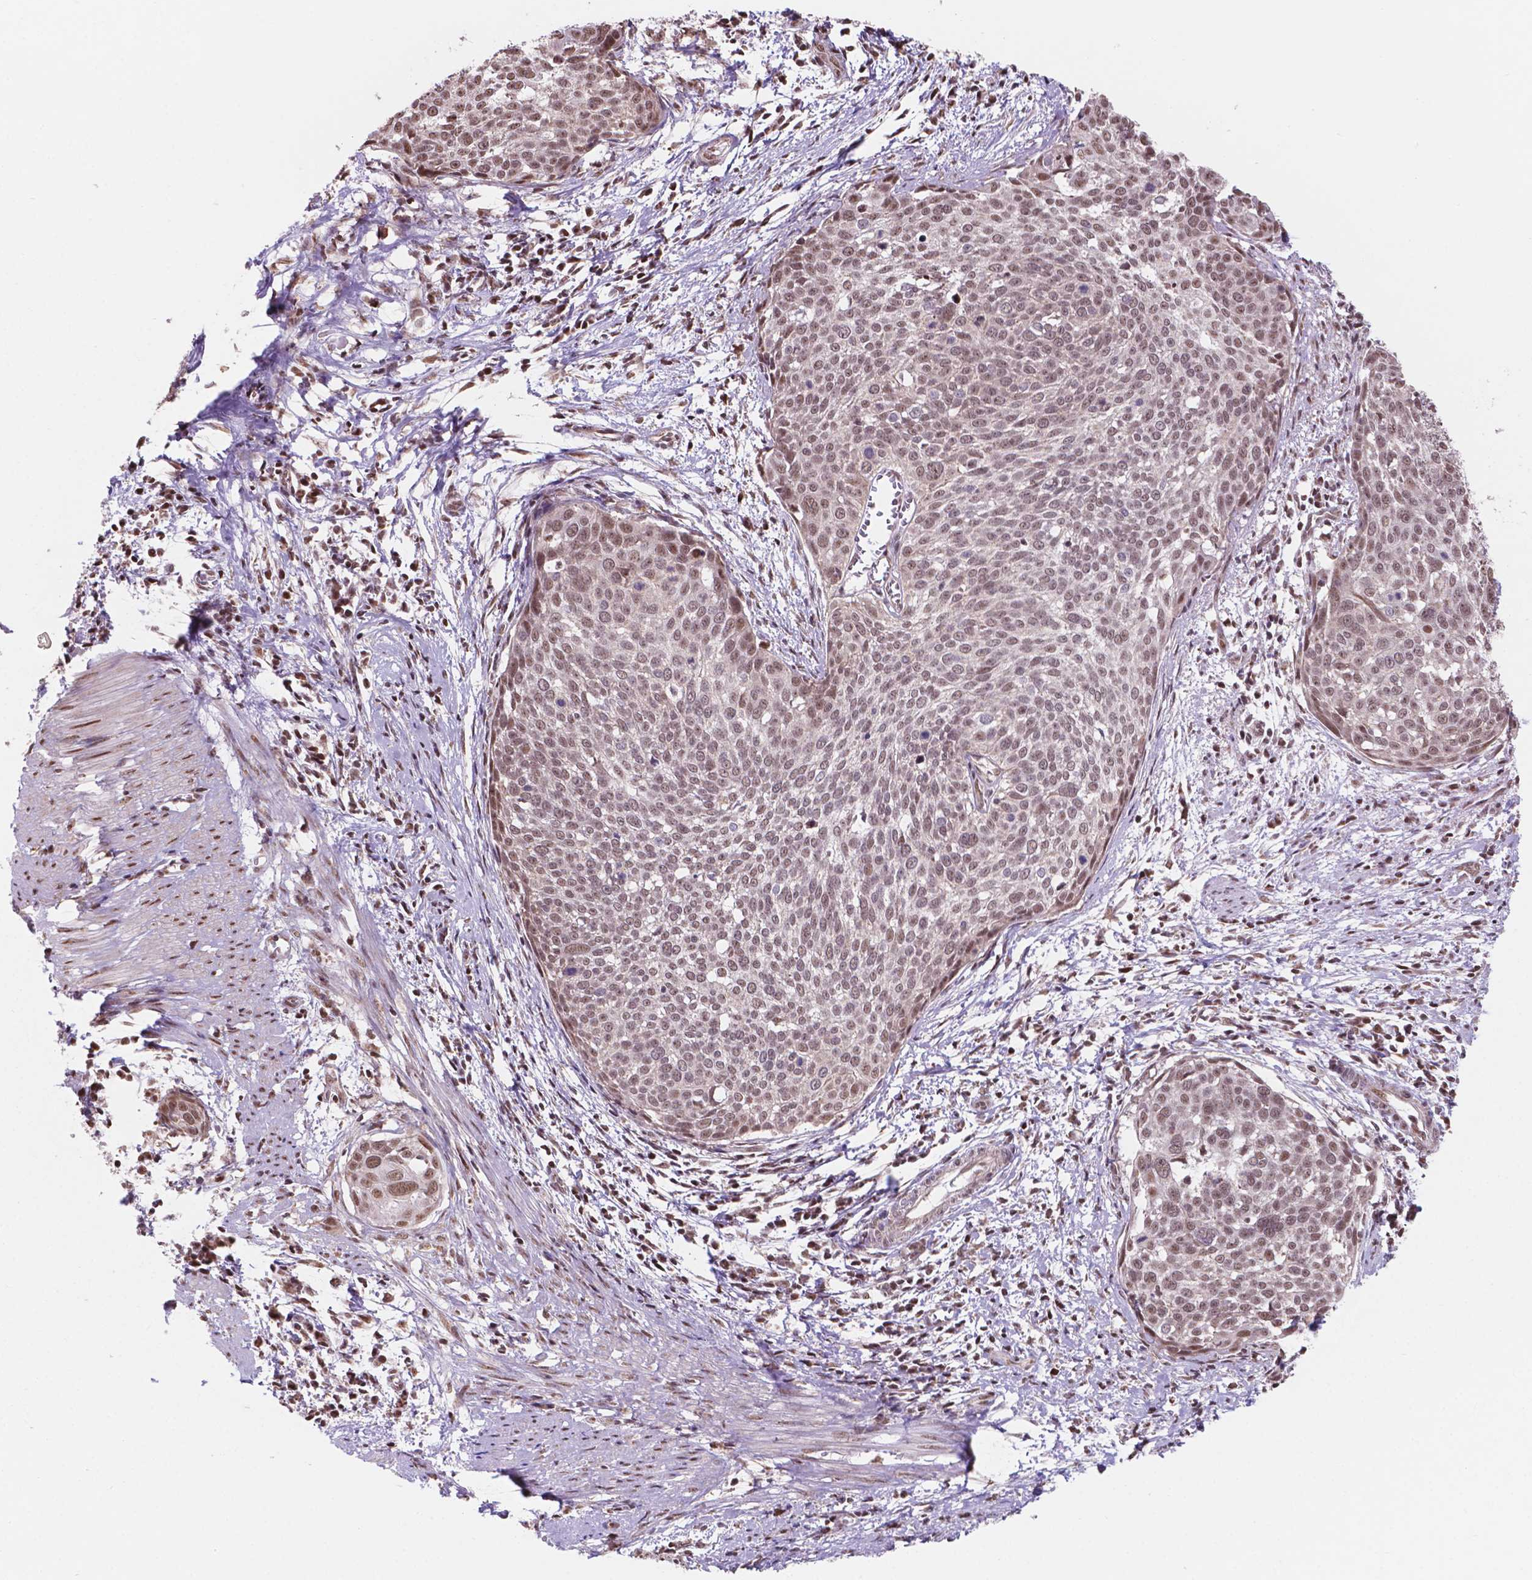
{"staining": {"intensity": "moderate", "quantity": ">75%", "location": "nuclear"}, "tissue": "cervical cancer", "cell_type": "Tumor cells", "image_type": "cancer", "snomed": [{"axis": "morphology", "description": "Squamous cell carcinoma, NOS"}, {"axis": "topography", "description": "Cervix"}], "caption": "High-magnification brightfield microscopy of cervical squamous cell carcinoma stained with DAB (3,3'-diaminobenzidine) (brown) and counterstained with hematoxylin (blue). tumor cells exhibit moderate nuclear positivity is present in approximately>75% of cells. Nuclei are stained in blue.", "gene": "NDUFA10", "patient": {"sex": "female", "age": 39}}